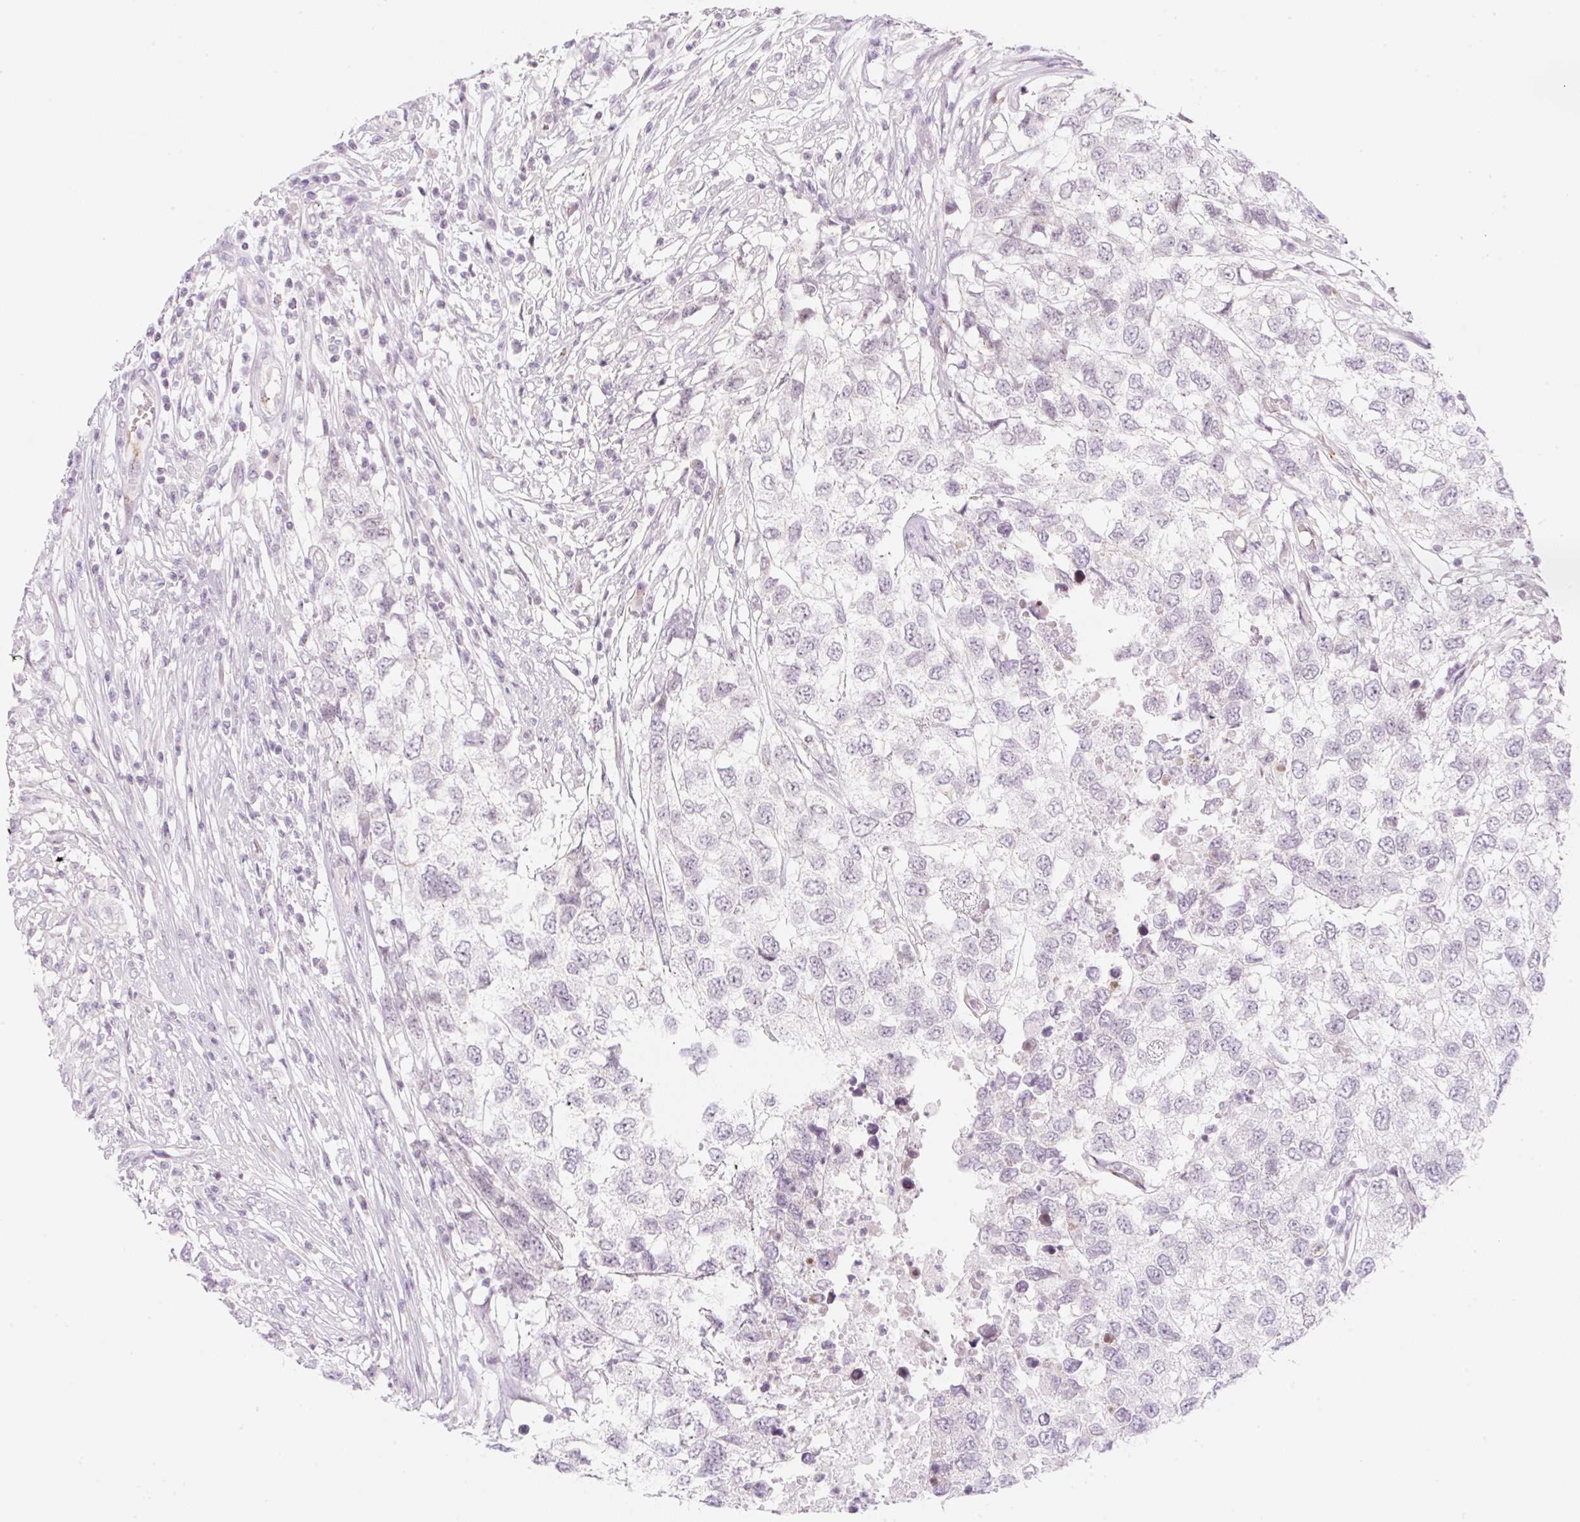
{"staining": {"intensity": "negative", "quantity": "none", "location": "none"}, "tissue": "testis cancer", "cell_type": "Tumor cells", "image_type": "cancer", "snomed": [{"axis": "morphology", "description": "Carcinoma, Embryonal, NOS"}, {"axis": "topography", "description": "Testis"}], "caption": "IHC micrograph of human testis embryonal carcinoma stained for a protein (brown), which shows no expression in tumor cells.", "gene": "CASKIN1", "patient": {"sex": "male", "age": 83}}